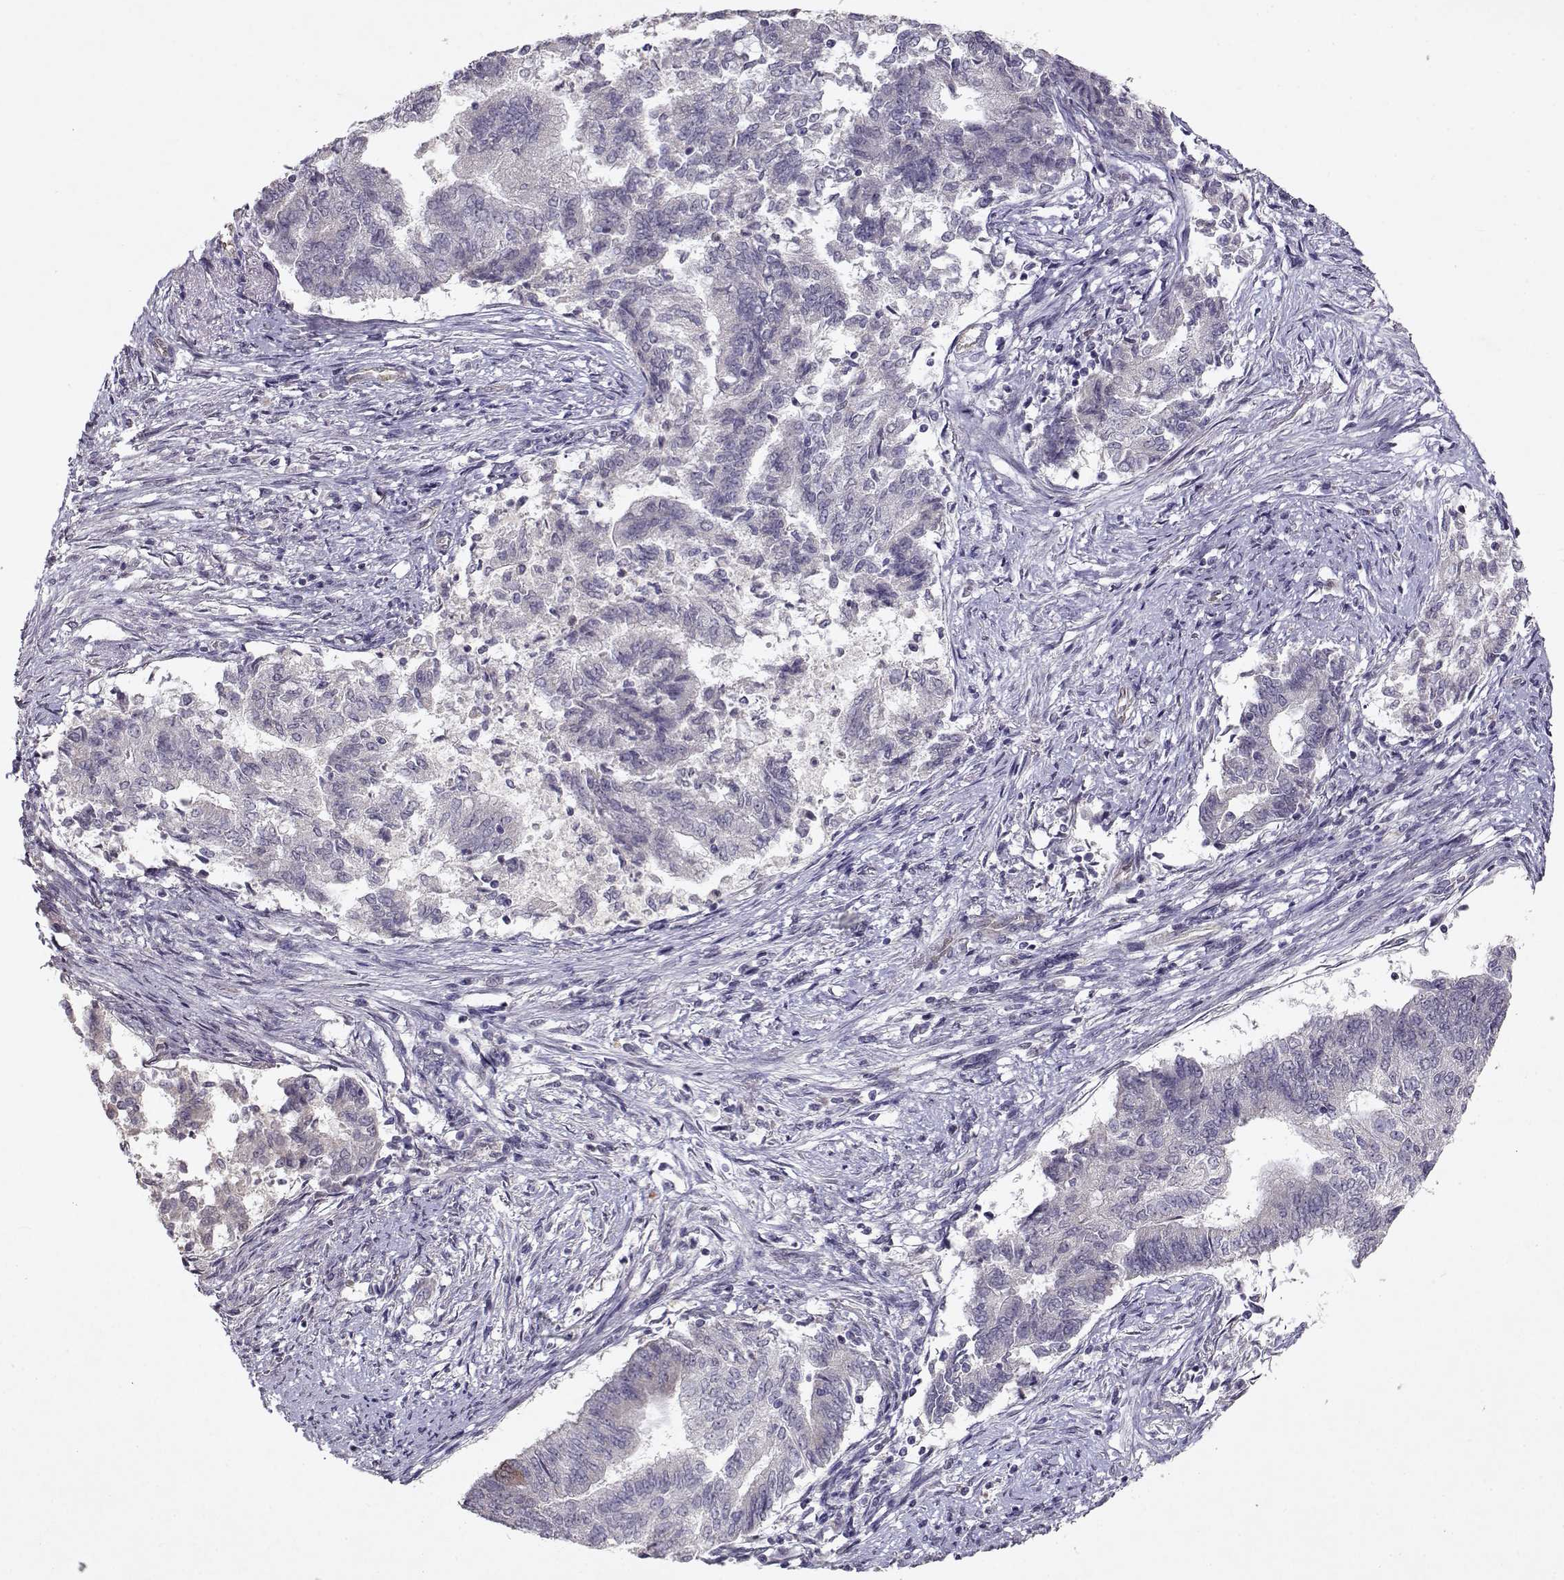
{"staining": {"intensity": "negative", "quantity": "none", "location": "none"}, "tissue": "endometrial cancer", "cell_type": "Tumor cells", "image_type": "cancer", "snomed": [{"axis": "morphology", "description": "Adenocarcinoma, NOS"}, {"axis": "topography", "description": "Endometrium"}], "caption": "An immunohistochemistry histopathology image of adenocarcinoma (endometrial) is shown. There is no staining in tumor cells of adenocarcinoma (endometrial).", "gene": "BMX", "patient": {"sex": "female", "age": 65}}